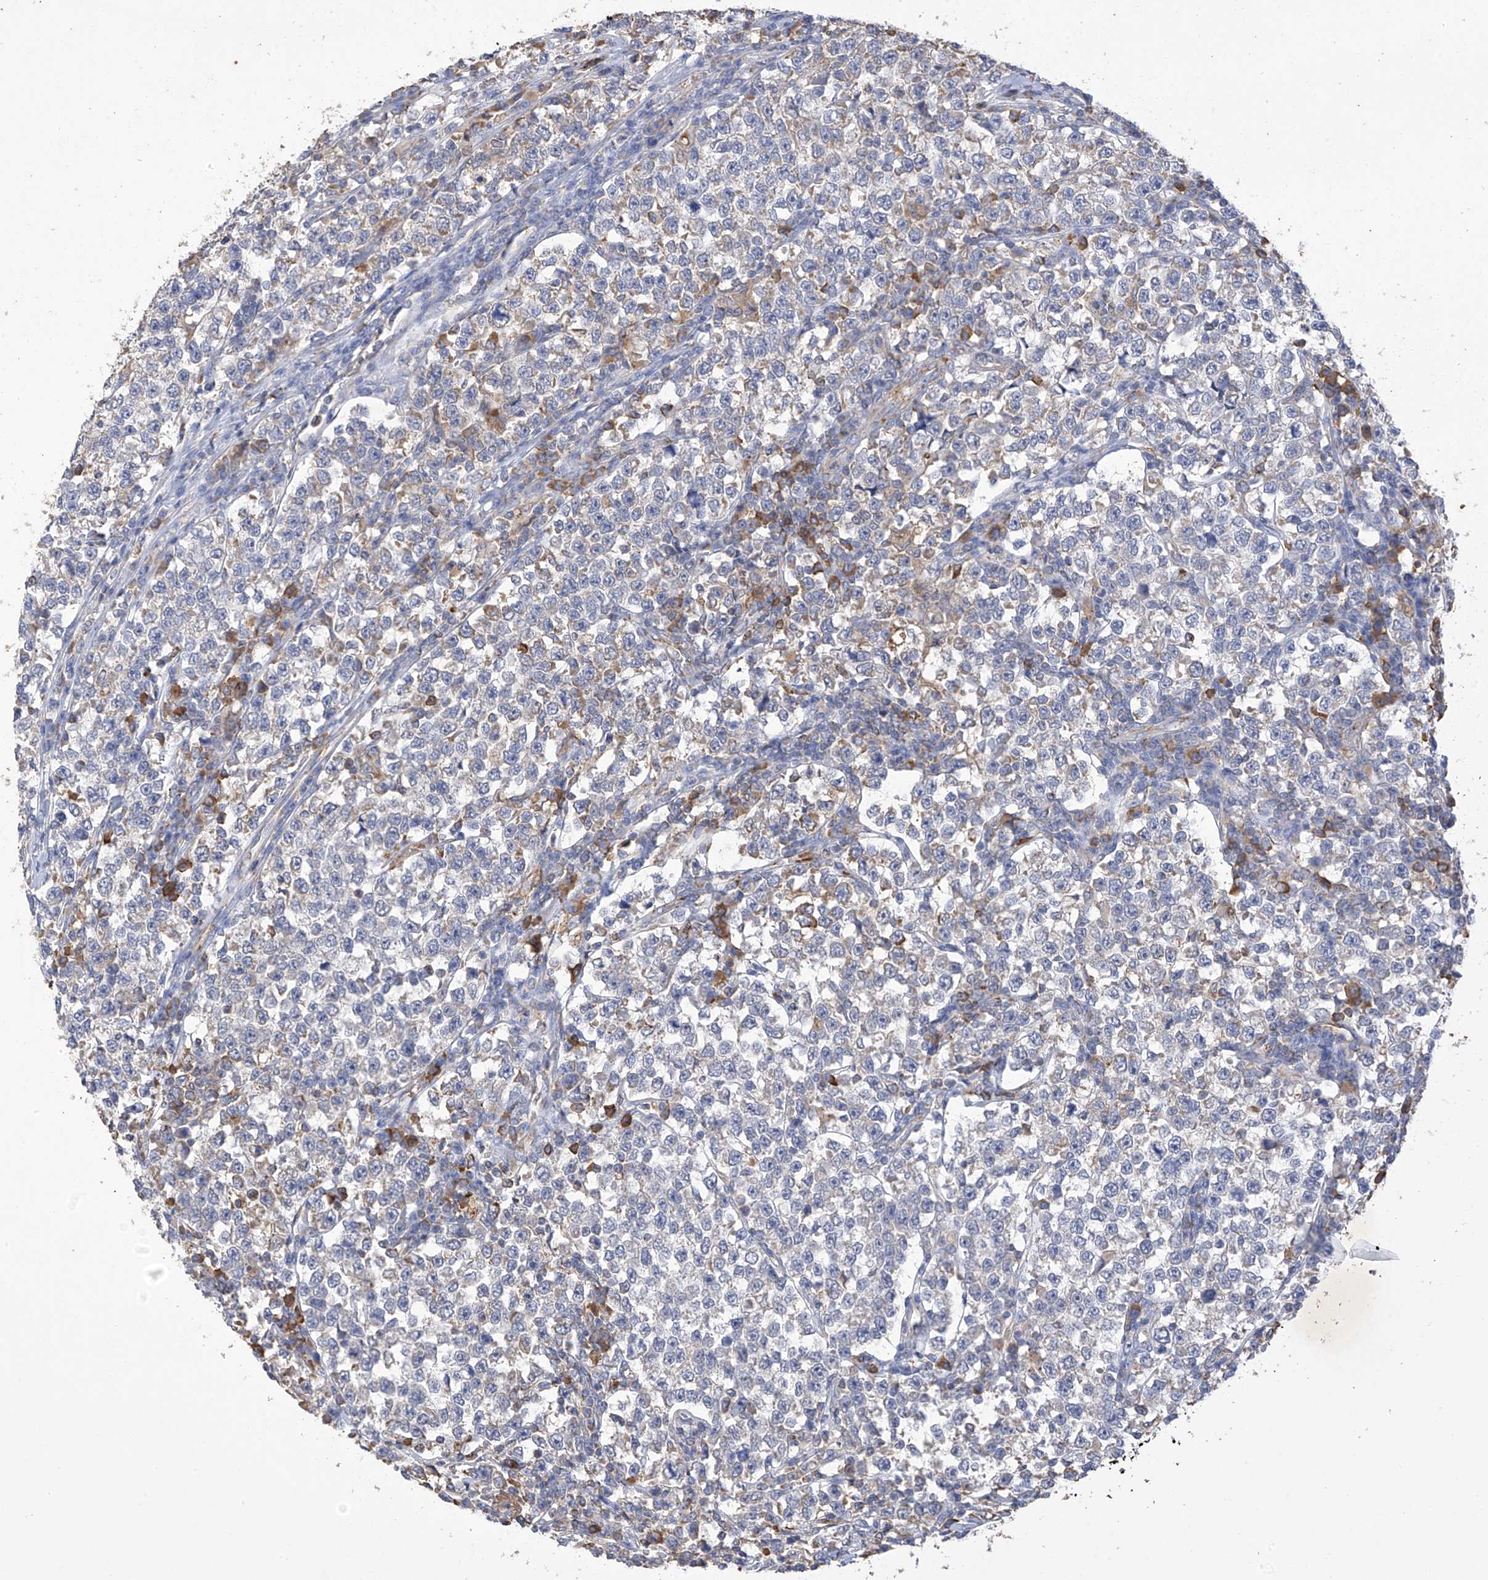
{"staining": {"intensity": "negative", "quantity": "none", "location": "none"}, "tissue": "testis cancer", "cell_type": "Tumor cells", "image_type": "cancer", "snomed": [{"axis": "morphology", "description": "Normal tissue, NOS"}, {"axis": "morphology", "description": "Seminoma, NOS"}, {"axis": "topography", "description": "Testis"}], "caption": "Immunohistochemistry of testis cancer shows no expression in tumor cells.", "gene": "OGT", "patient": {"sex": "male", "age": 43}}